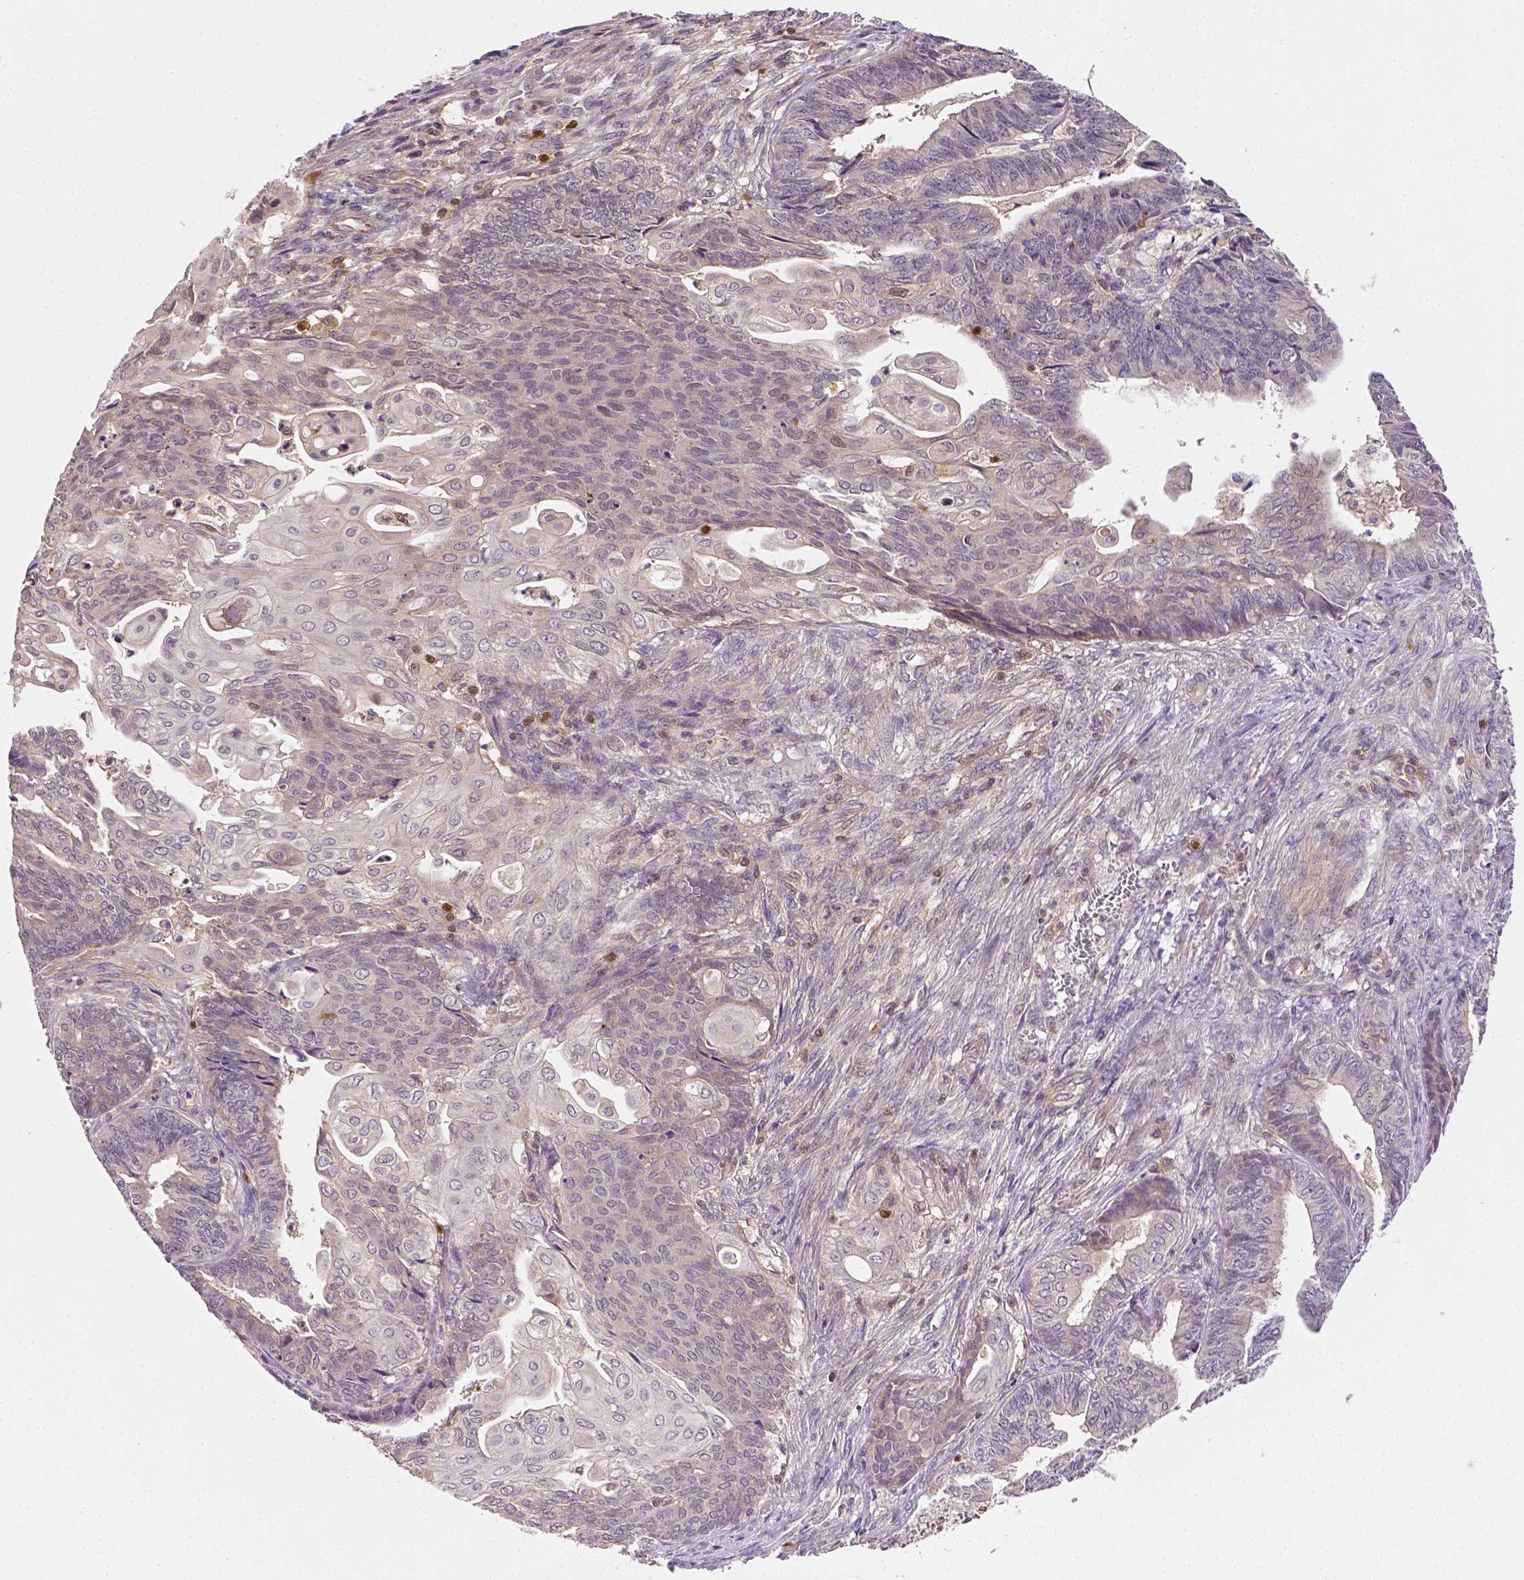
{"staining": {"intensity": "negative", "quantity": "none", "location": "none"}, "tissue": "endometrial cancer", "cell_type": "Tumor cells", "image_type": "cancer", "snomed": [{"axis": "morphology", "description": "Adenocarcinoma, NOS"}, {"axis": "topography", "description": "Endometrium"}], "caption": "There is no significant positivity in tumor cells of endometrial cancer (adenocarcinoma).", "gene": "MATK", "patient": {"sex": "female", "age": 73}}